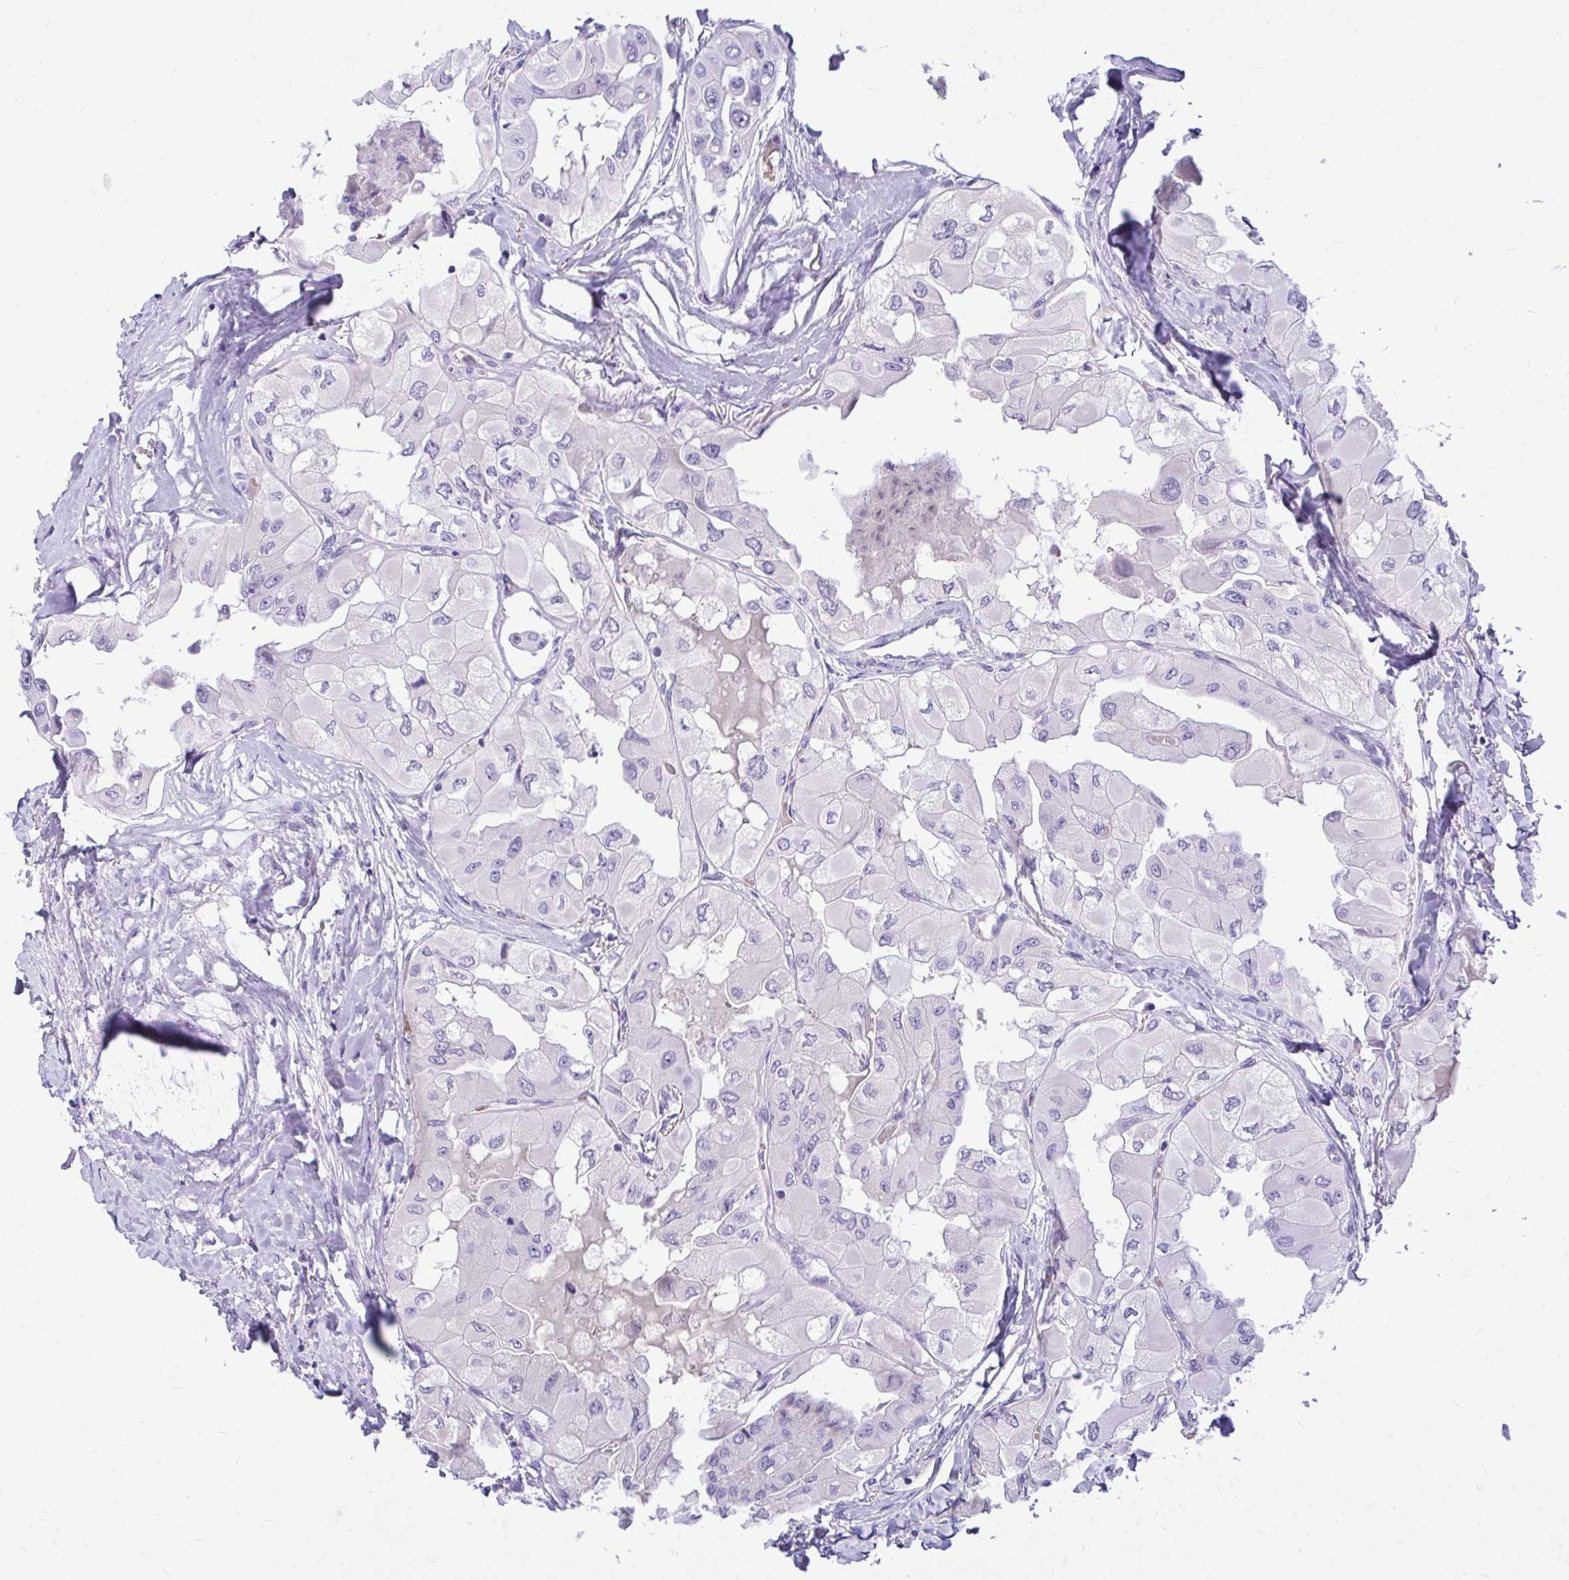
{"staining": {"intensity": "negative", "quantity": "none", "location": "none"}, "tissue": "thyroid cancer", "cell_type": "Tumor cells", "image_type": "cancer", "snomed": [{"axis": "morphology", "description": "Normal tissue, NOS"}, {"axis": "morphology", "description": "Papillary adenocarcinoma, NOS"}, {"axis": "topography", "description": "Thyroid gland"}], "caption": "This is an IHC histopathology image of papillary adenocarcinoma (thyroid). There is no staining in tumor cells.", "gene": "CDC20", "patient": {"sex": "female", "age": 59}}